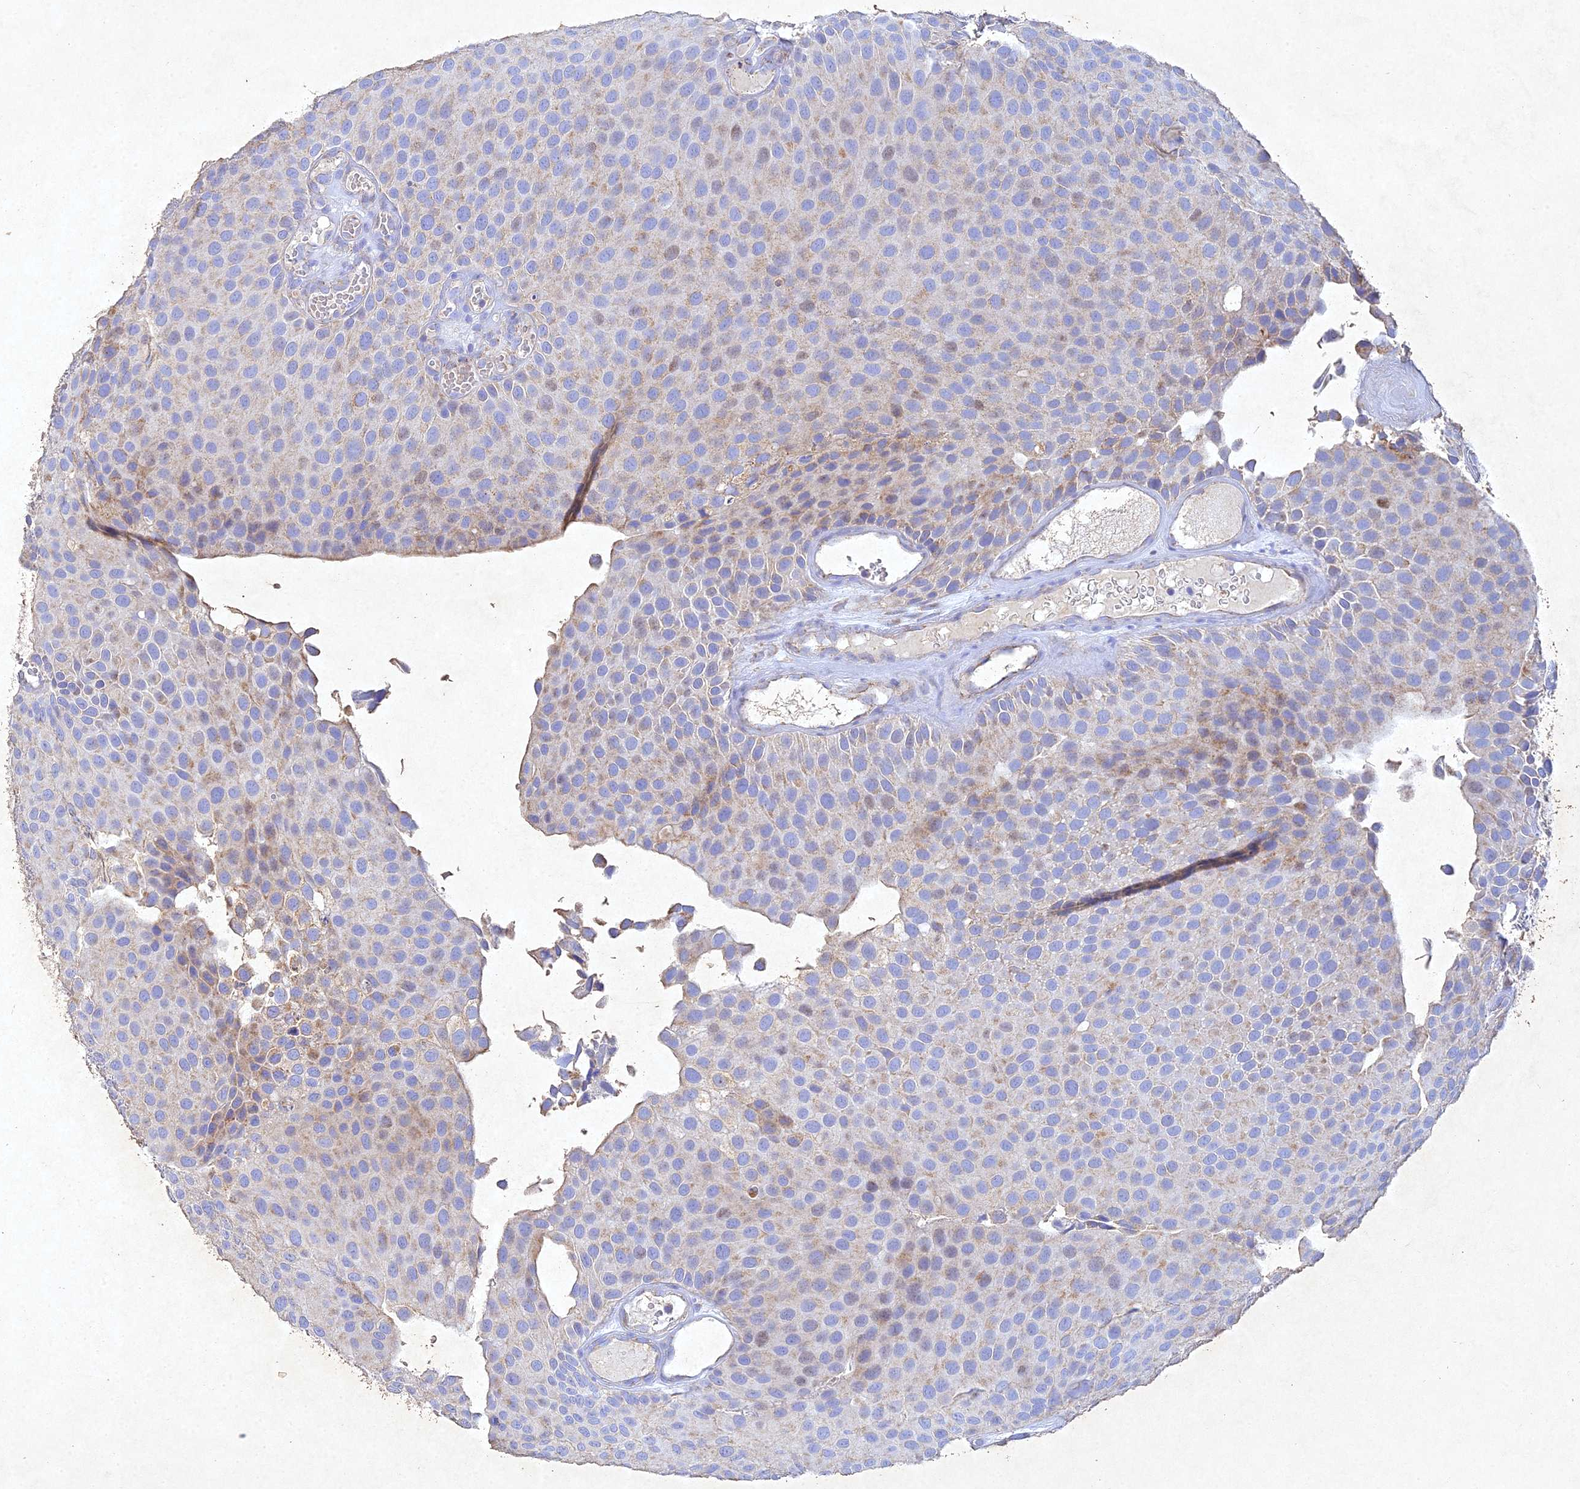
{"staining": {"intensity": "weak", "quantity": "<25%", "location": "cytoplasmic/membranous"}, "tissue": "urothelial cancer", "cell_type": "Tumor cells", "image_type": "cancer", "snomed": [{"axis": "morphology", "description": "Urothelial carcinoma, Low grade"}, {"axis": "topography", "description": "Urinary bladder"}], "caption": "Urothelial cancer stained for a protein using immunohistochemistry (IHC) exhibits no staining tumor cells.", "gene": "NDUFV1", "patient": {"sex": "male", "age": 89}}